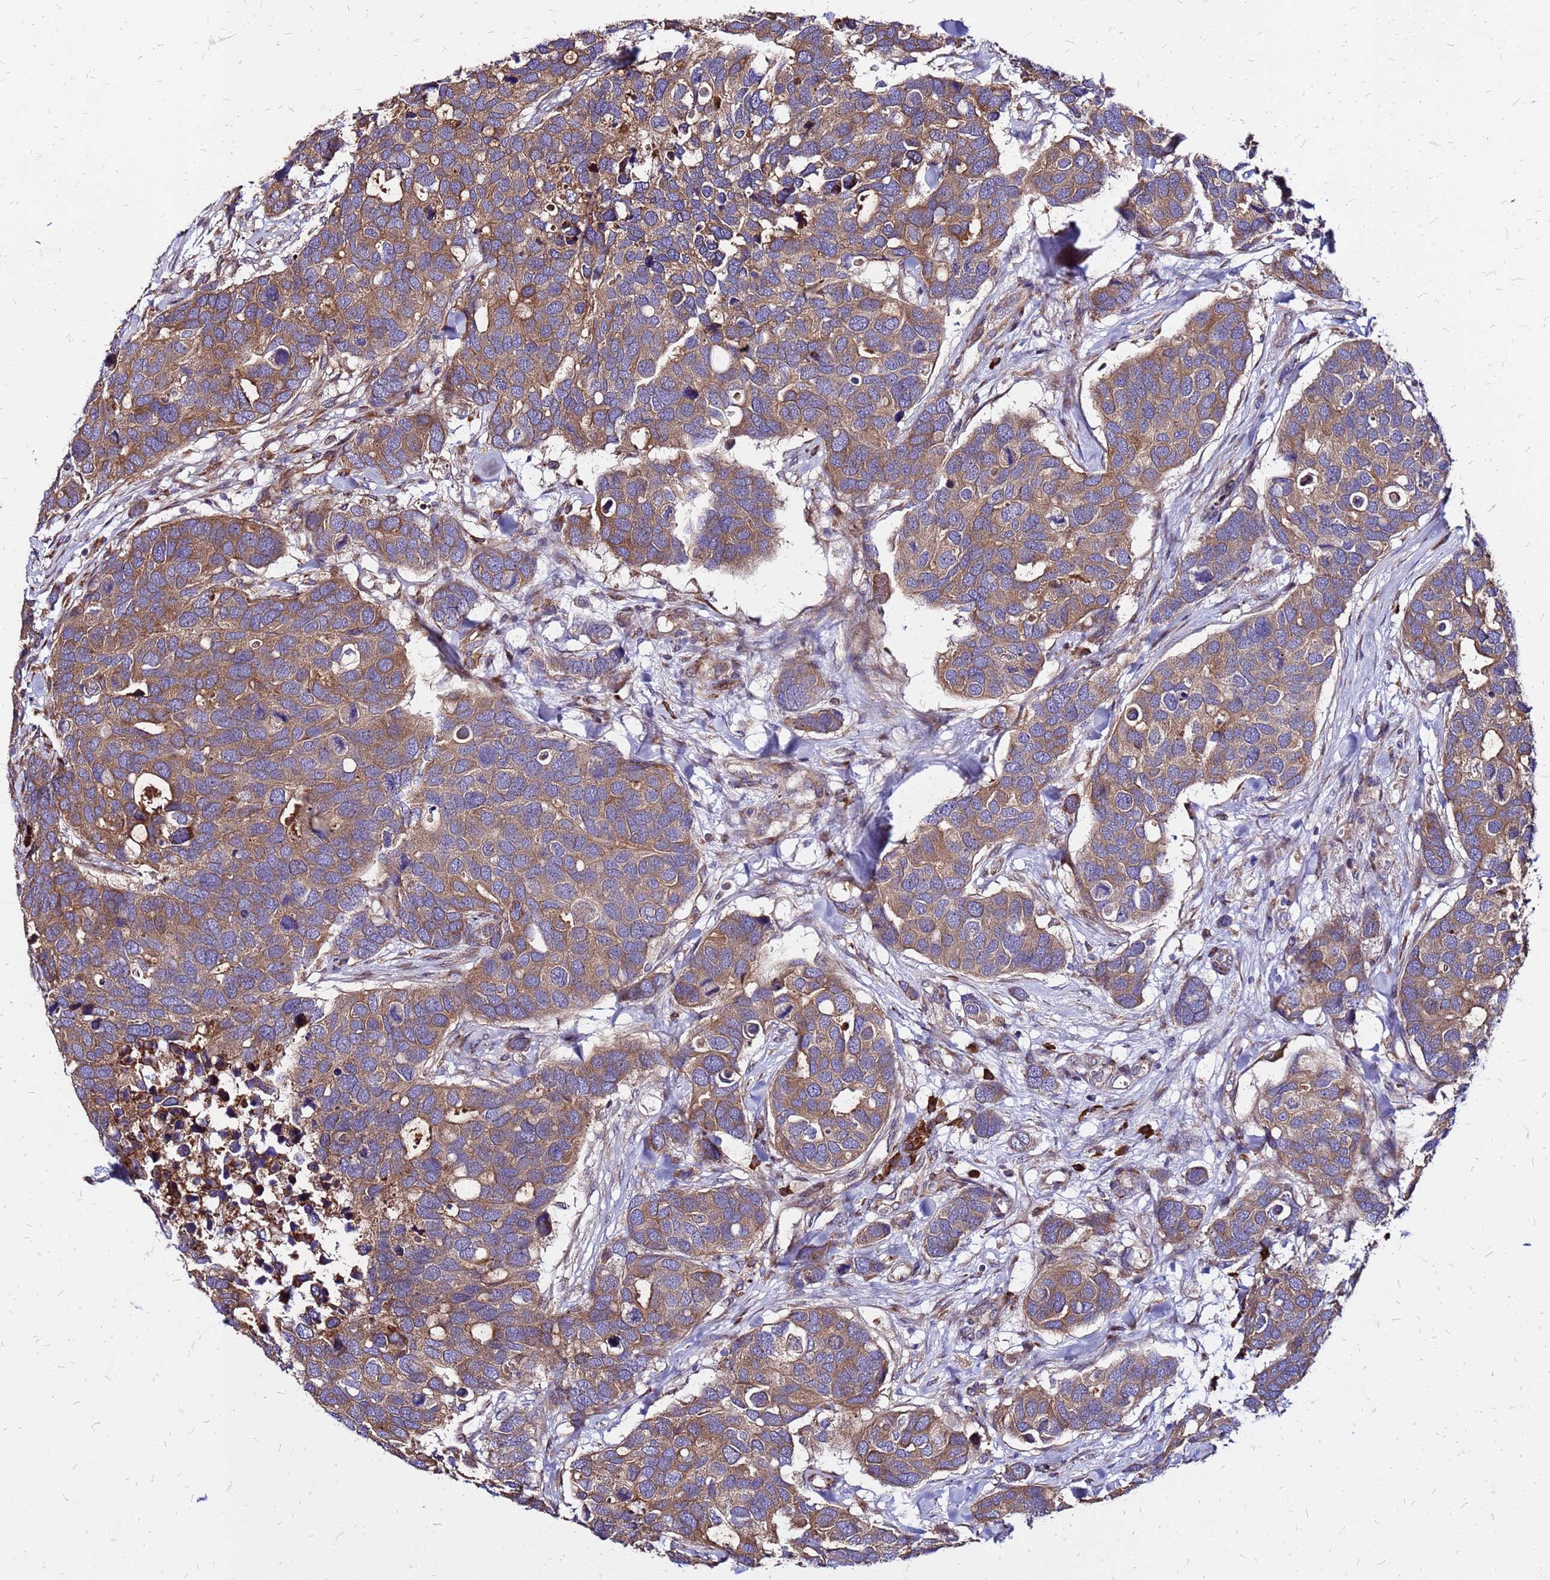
{"staining": {"intensity": "moderate", "quantity": ">75%", "location": "cytoplasmic/membranous"}, "tissue": "breast cancer", "cell_type": "Tumor cells", "image_type": "cancer", "snomed": [{"axis": "morphology", "description": "Duct carcinoma"}, {"axis": "topography", "description": "Breast"}], "caption": "Breast infiltrating ductal carcinoma was stained to show a protein in brown. There is medium levels of moderate cytoplasmic/membranous positivity in about >75% of tumor cells. The protein is stained brown, and the nuclei are stained in blue (DAB IHC with brightfield microscopy, high magnification).", "gene": "VMO1", "patient": {"sex": "female", "age": 83}}